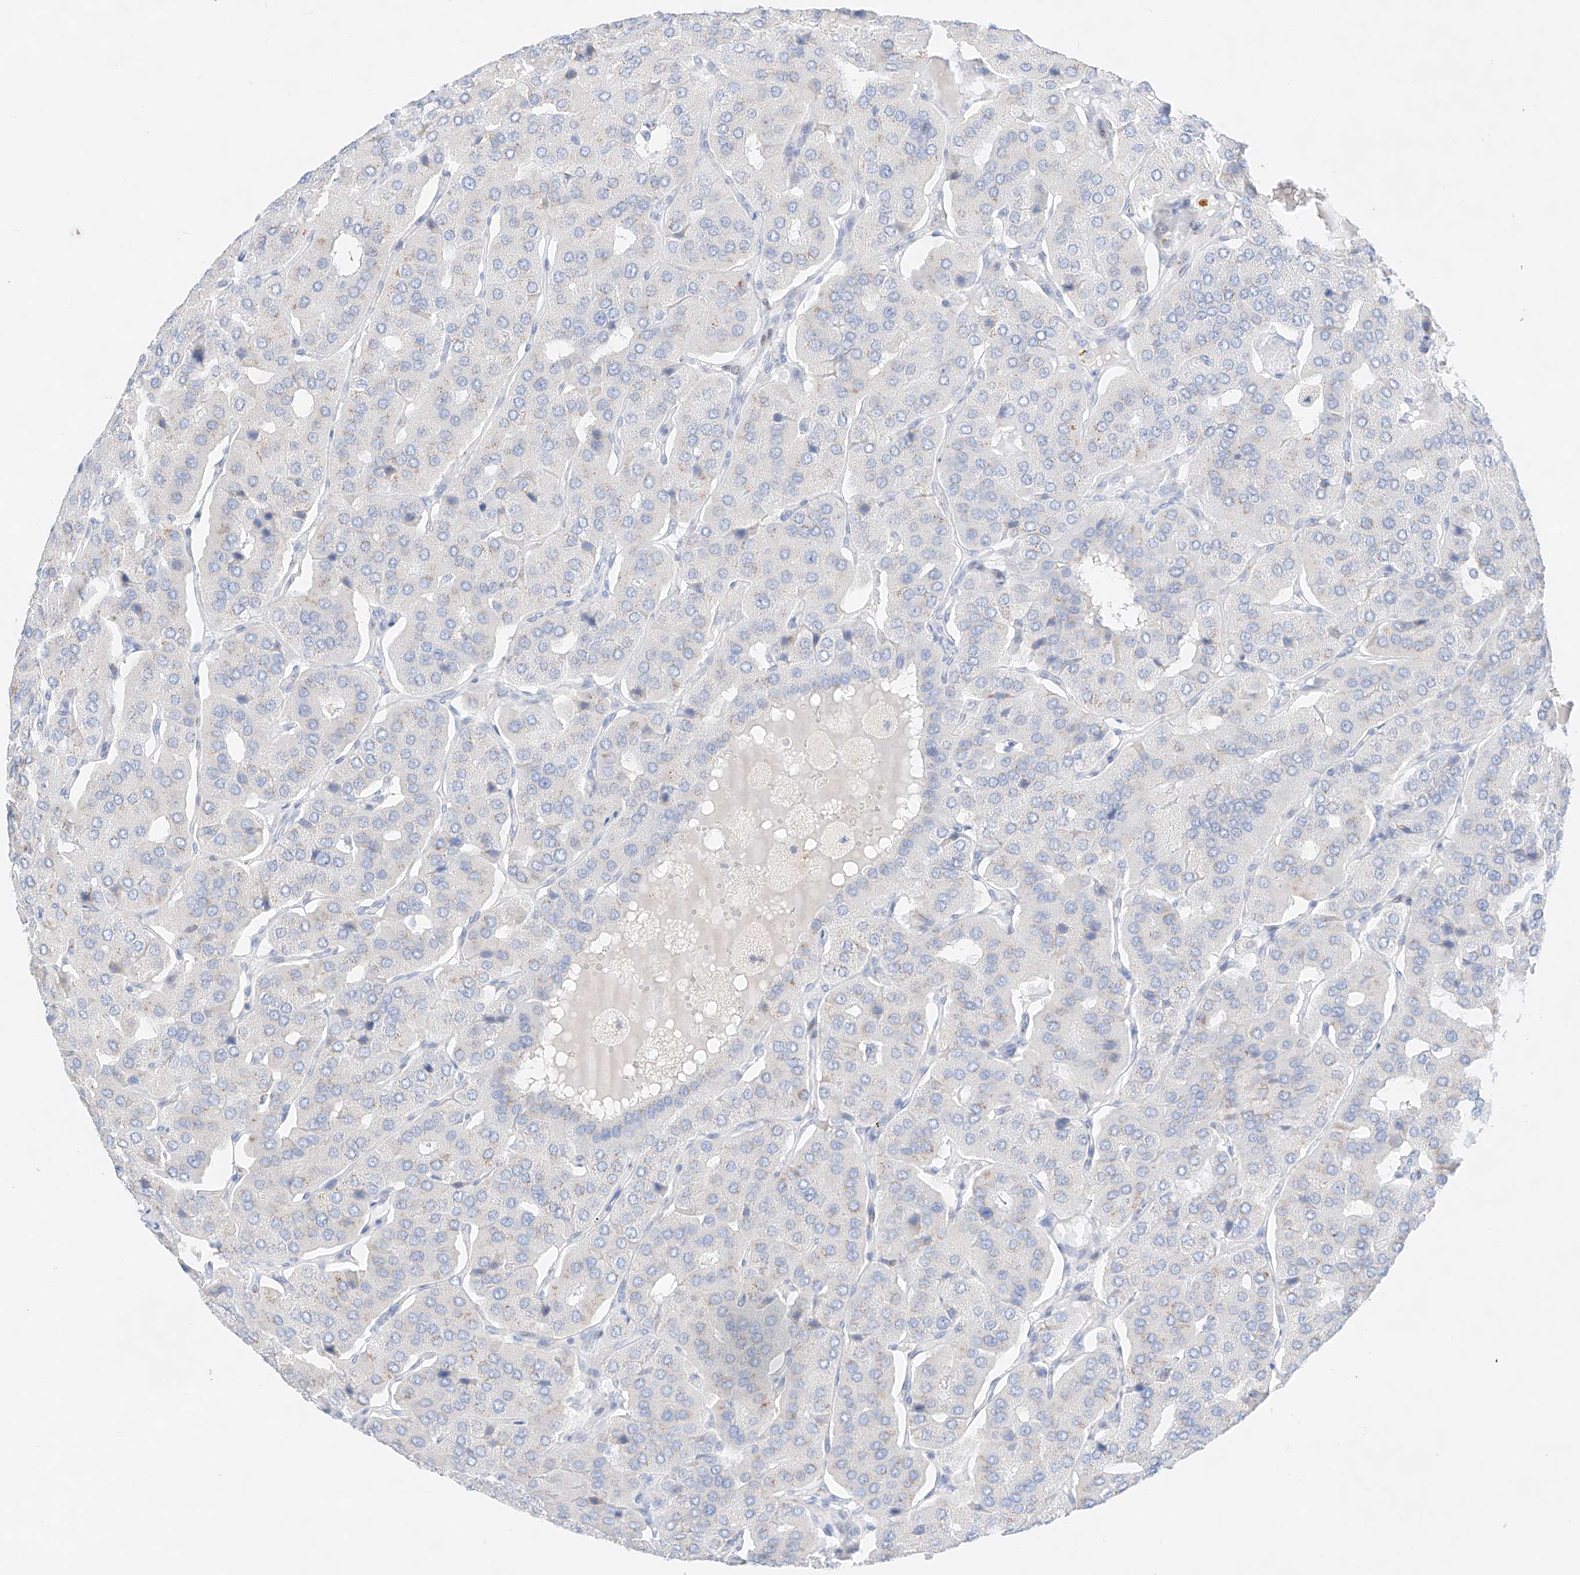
{"staining": {"intensity": "negative", "quantity": "none", "location": "none"}, "tissue": "parathyroid gland", "cell_type": "Glandular cells", "image_type": "normal", "snomed": [{"axis": "morphology", "description": "Normal tissue, NOS"}, {"axis": "morphology", "description": "Adenoma, NOS"}, {"axis": "topography", "description": "Parathyroid gland"}], "caption": "Glandular cells are negative for protein expression in benign human parathyroid gland.", "gene": "NT5C3B", "patient": {"sex": "female", "age": 86}}